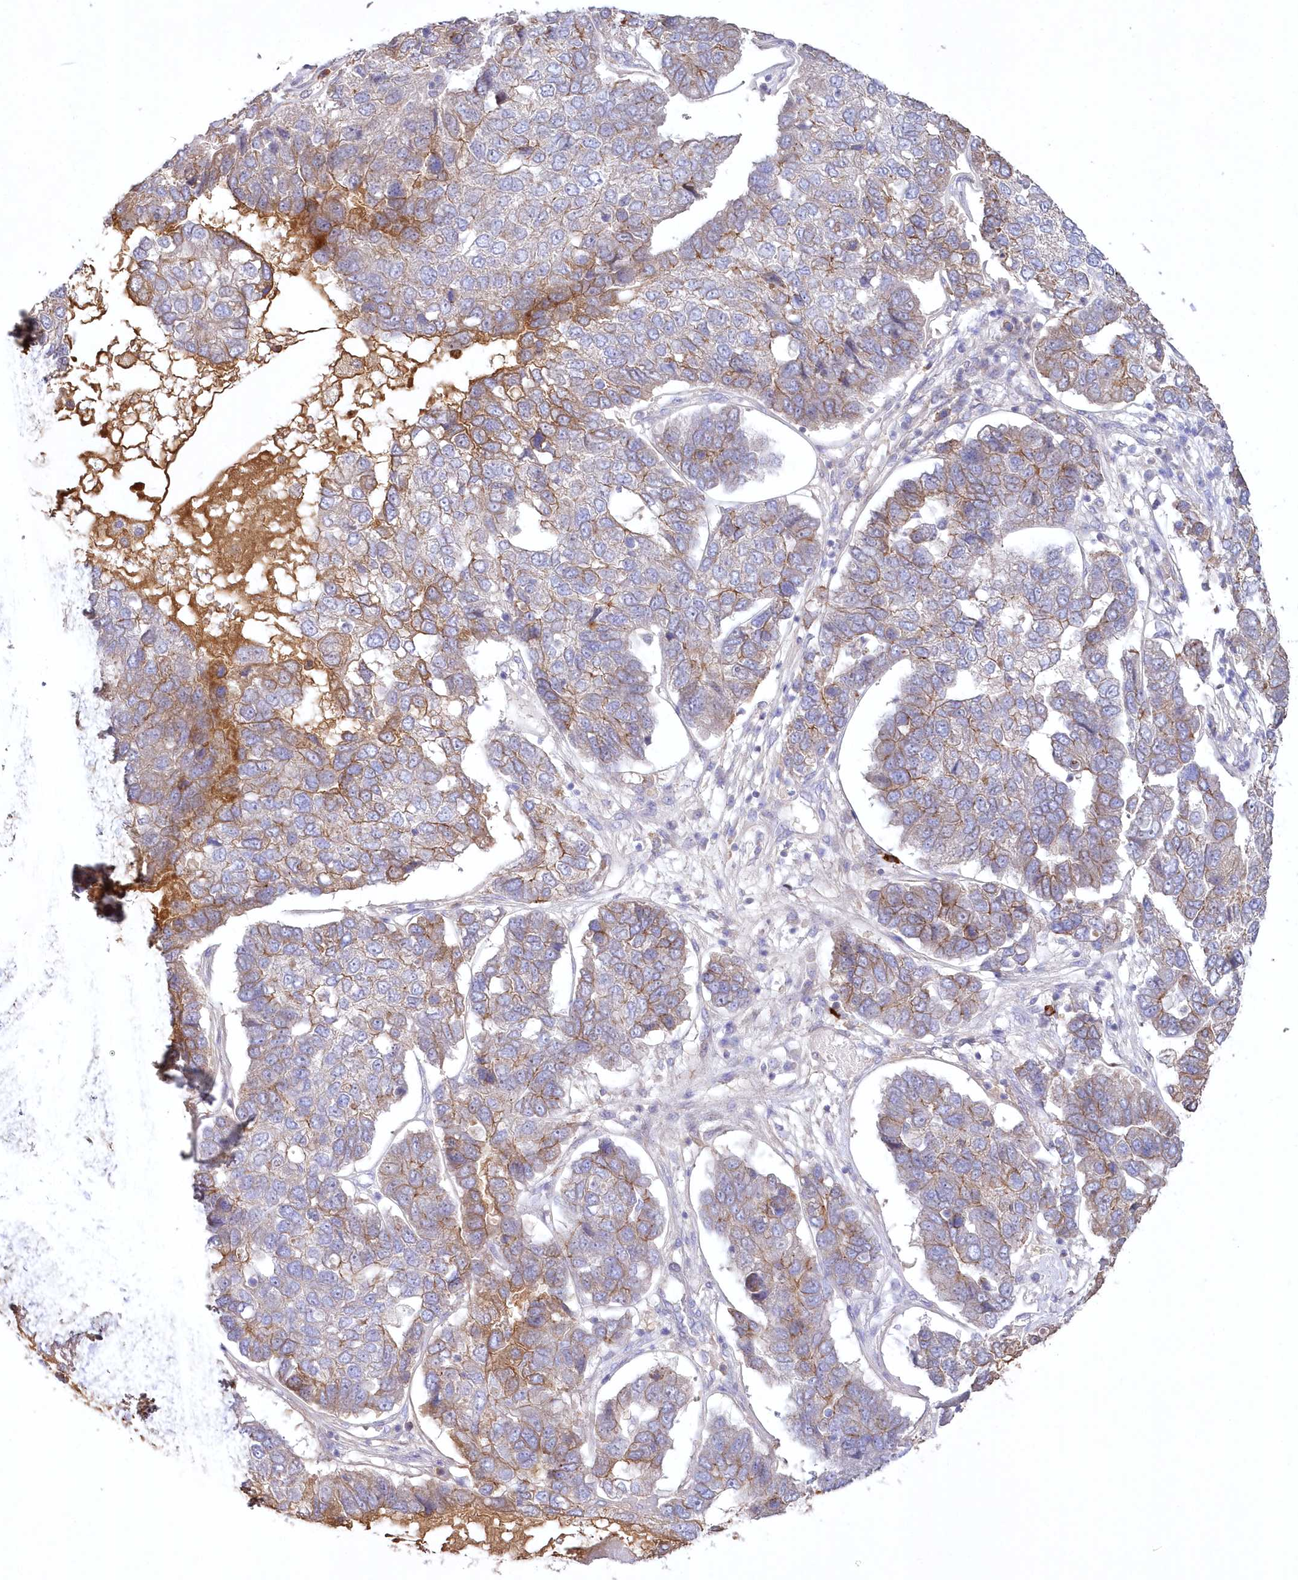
{"staining": {"intensity": "moderate", "quantity": "25%-75%", "location": "cytoplasmic/membranous"}, "tissue": "pancreatic cancer", "cell_type": "Tumor cells", "image_type": "cancer", "snomed": [{"axis": "morphology", "description": "Adenocarcinoma, NOS"}, {"axis": "topography", "description": "Pancreas"}], "caption": "Tumor cells reveal medium levels of moderate cytoplasmic/membranous expression in about 25%-75% of cells in adenocarcinoma (pancreatic).", "gene": "WBP1L", "patient": {"sex": "female", "age": 61}}